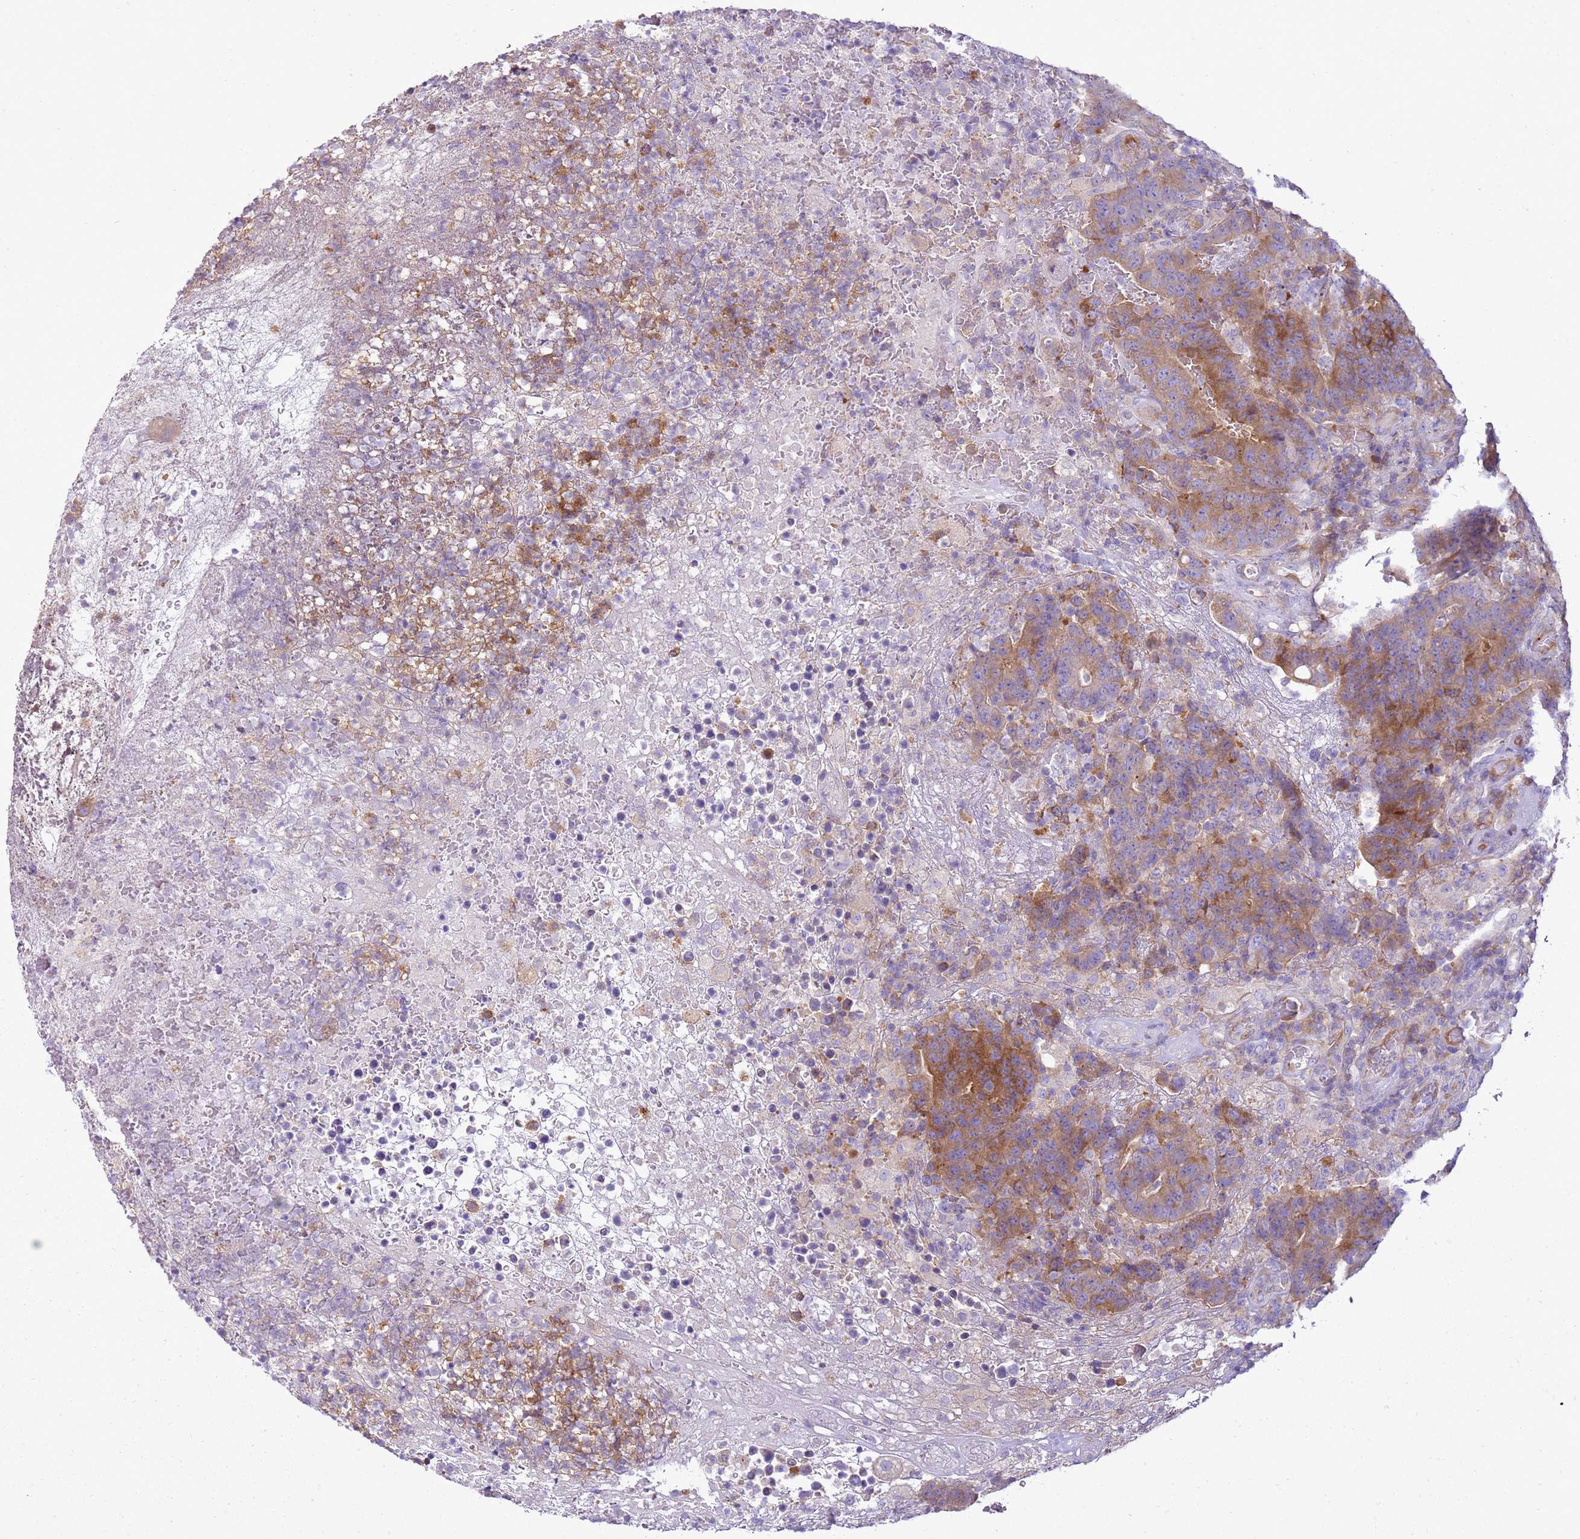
{"staining": {"intensity": "moderate", "quantity": ">75%", "location": "cytoplasmic/membranous"}, "tissue": "colorectal cancer", "cell_type": "Tumor cells", "image_type": "cancer", "snomed": [{"axis": "morphology", "description": "Normal tissue, NOS"}, {"axis": "morphology", "description": "Adenocarcinoma, NOS"}, {"axis": "topography", "description": "Colon"}], "caption": "The photomicrograph demonstrates immunohistochemical staining of colorectal adenocarcinoma. There is moderate cytoplasmic/membranous positivity is identified in about >75% of tumor cells.", "gene": "SNX21", "patient": {"sex": "female", "age": 75}}